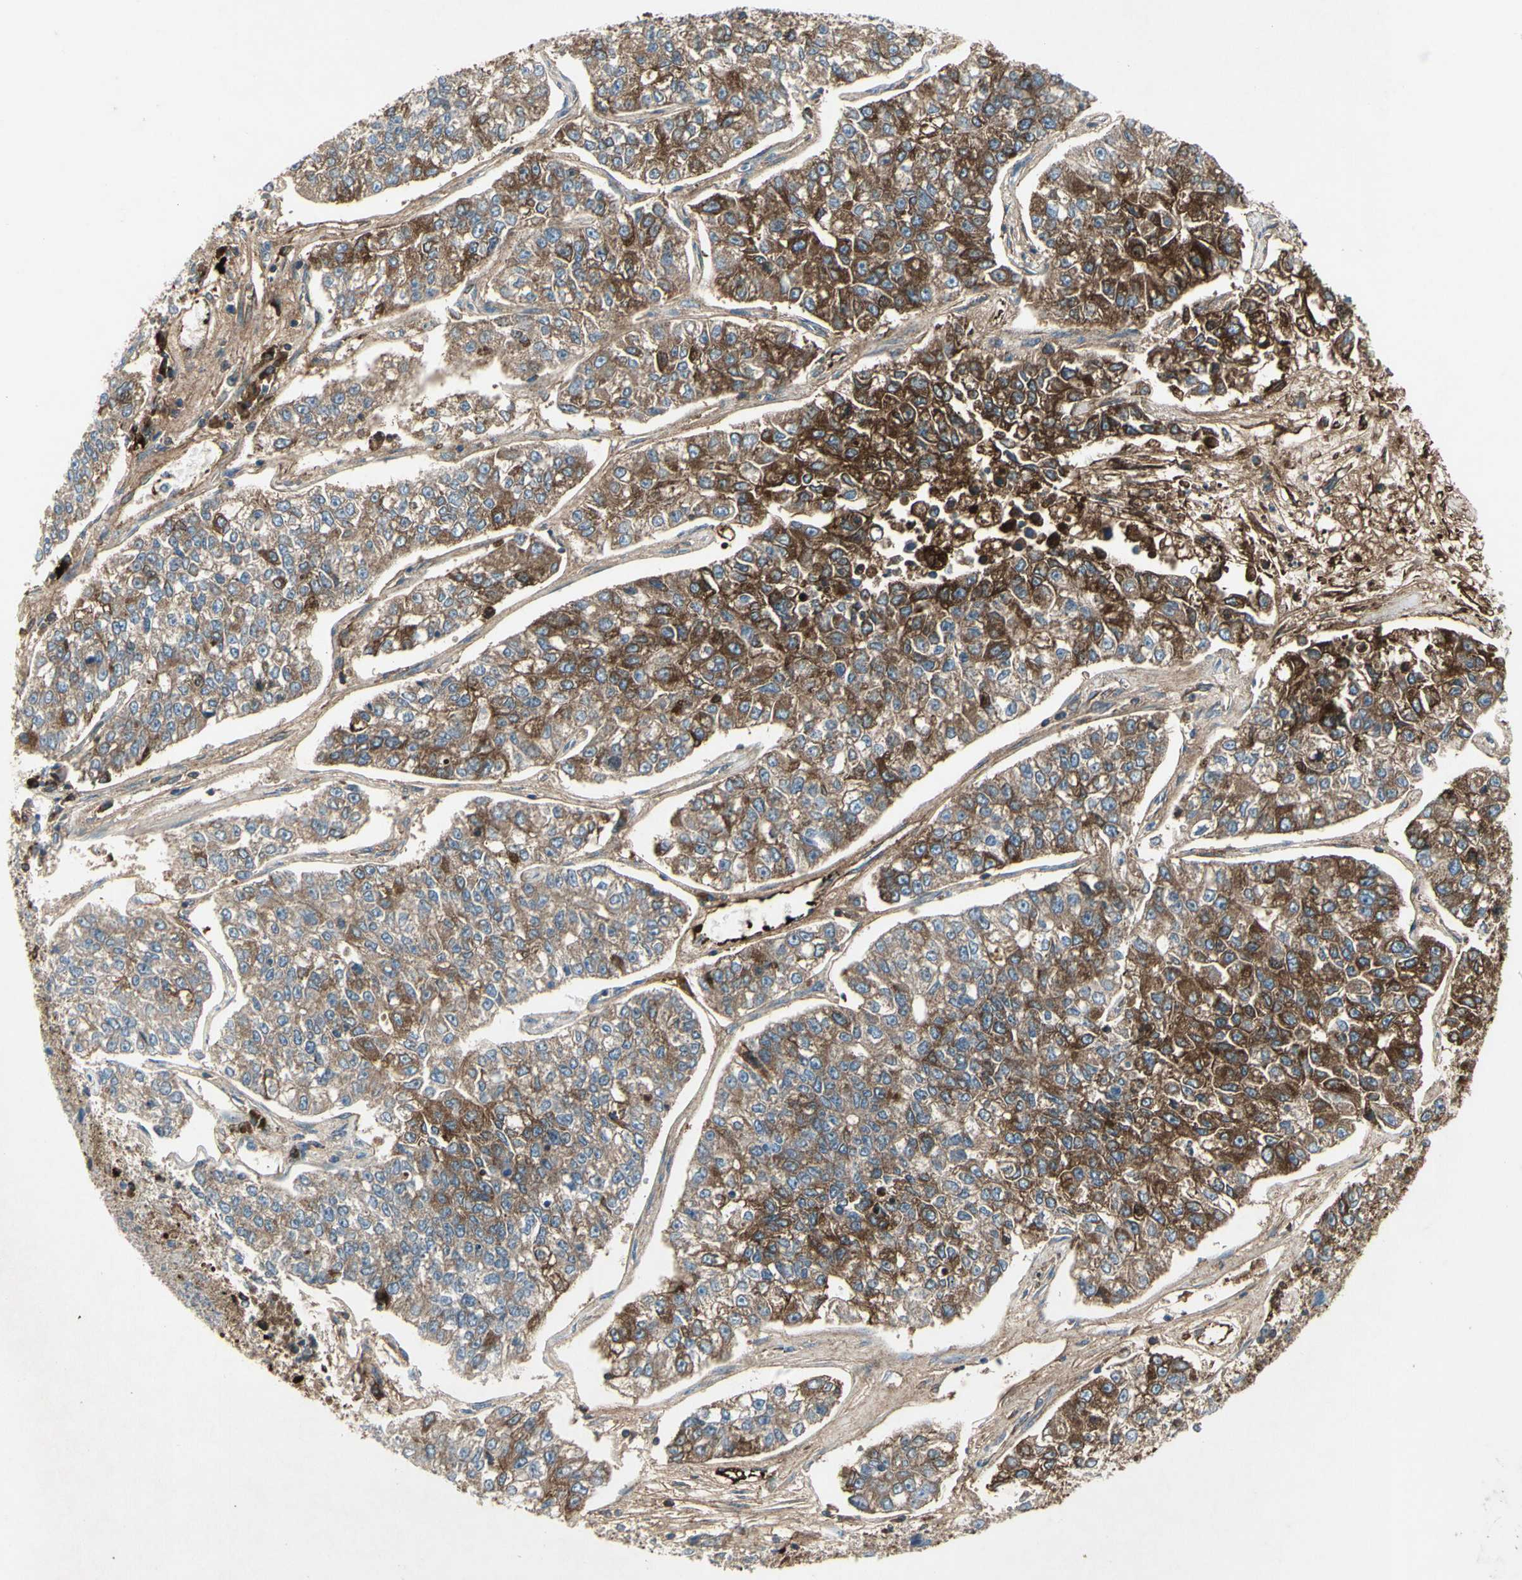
{"staining": {"intensity": "strong", "quantity": ">75%", "location": "cytoplasmic/membranous"}, "tissue": "lung cancer", "cell_type": "Tumor cells", "image_type": "cancer", "snomed": [{"axis": "morphology", "description": "Adenocarcinoma, NOS"}, {"axis": "topography", "description": "Lung"}], "caption": "An immunohistochemistry micrograph of neoplastic tissue is shown. Protein staining in brown highlights strong cytoplasmic/membranous positivity in lung cancer (adenocarcinoma) within tumor cells.", "gene": "IGHM", "patient": {"sex": "male", "age": 49}}